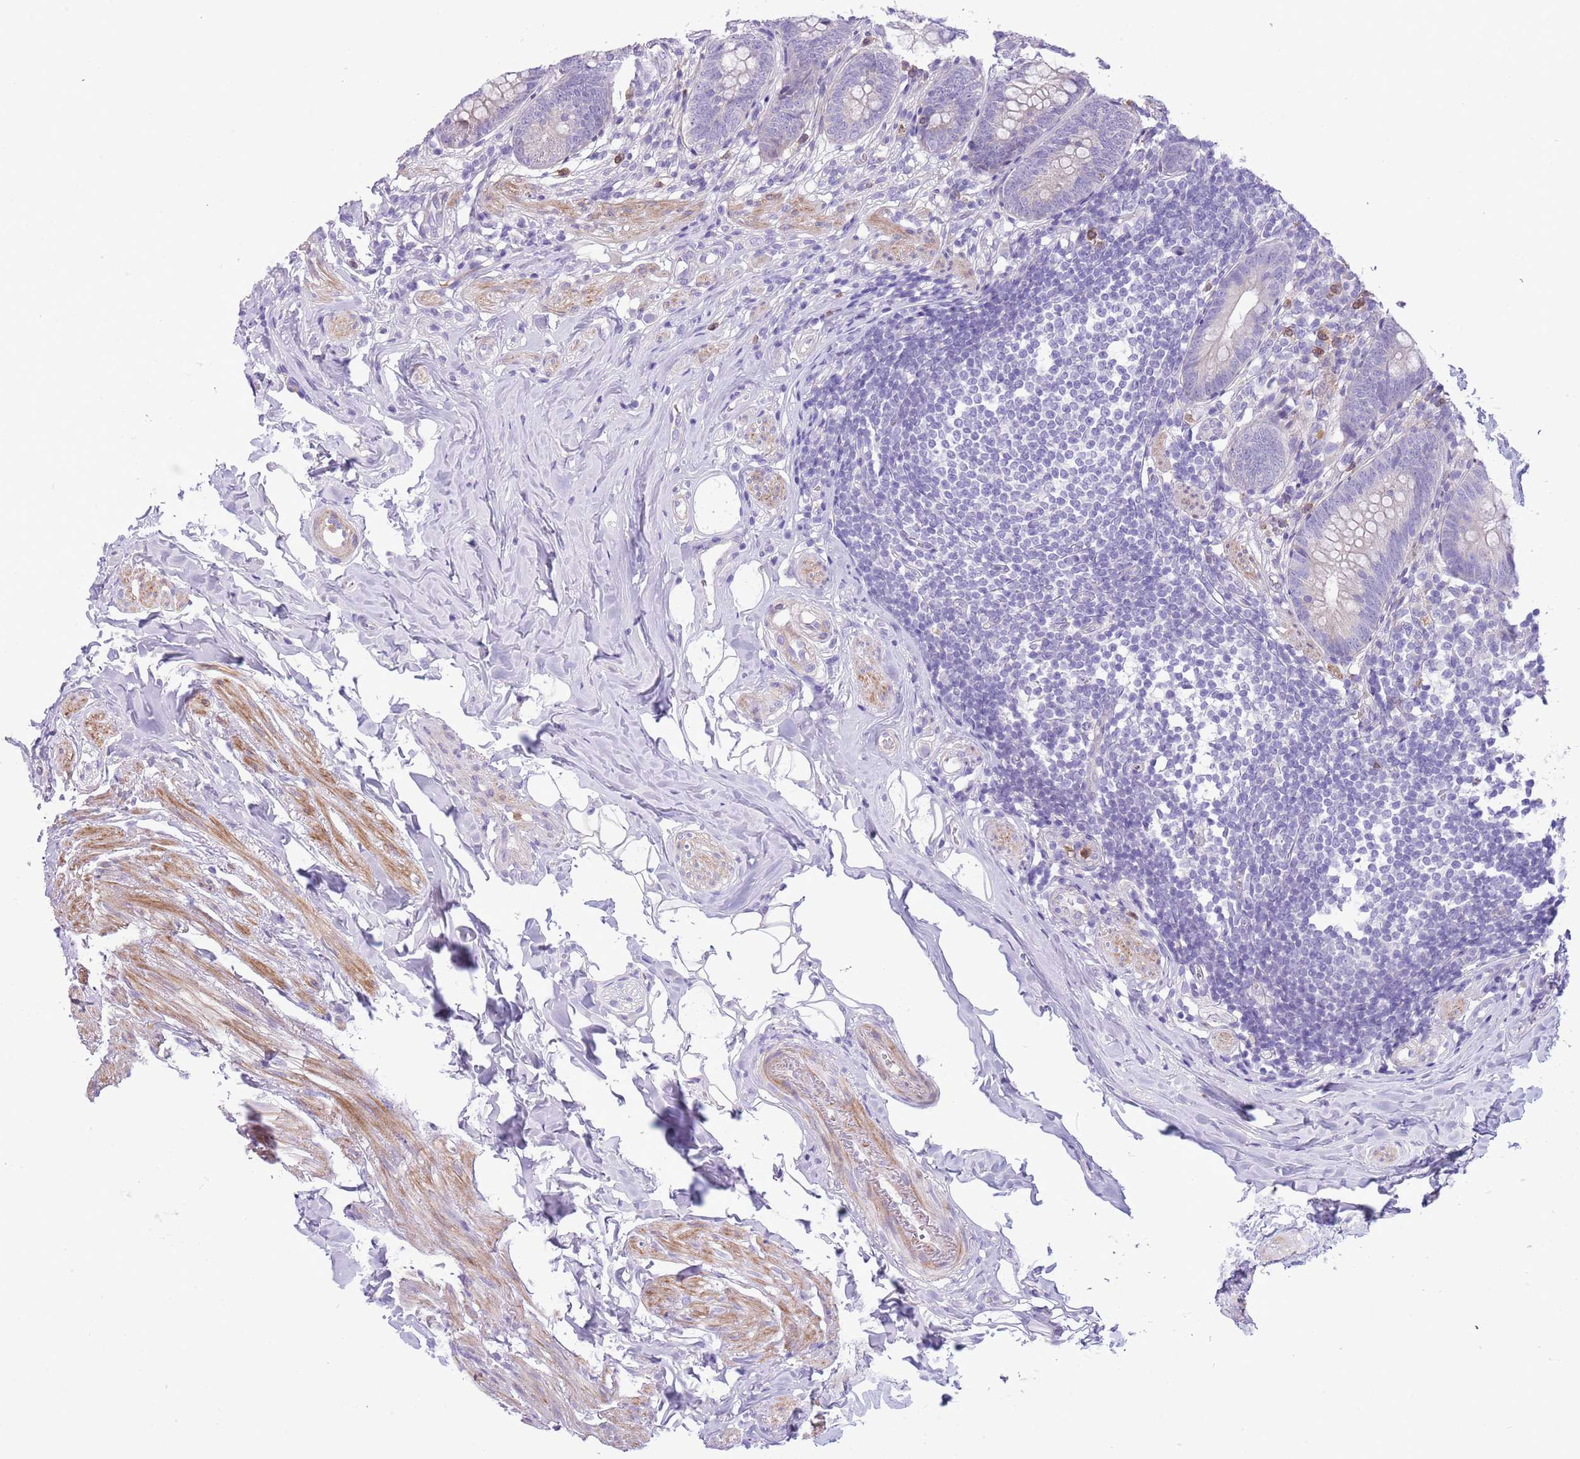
{"staining": {"intensity": "negative", "quantity": "none", "location": "none"}, "tissue": "appendix", "cell_type": "Glandular cells", "image_type": "normal", "snomed": [{"axis": "morphology", "description": "Normal tissue, NOS"}, {"axis": "topography", "description": "Appendix"}], "caption": "Photomicrograph shows no protein staining in glandular cells of unremarkable appendix. (DAB immunohistochemistry visualized using brightfield microscopy, high magnification).", "gene": "OR6M1", "patient": {"sex": "female", "age": 62}}